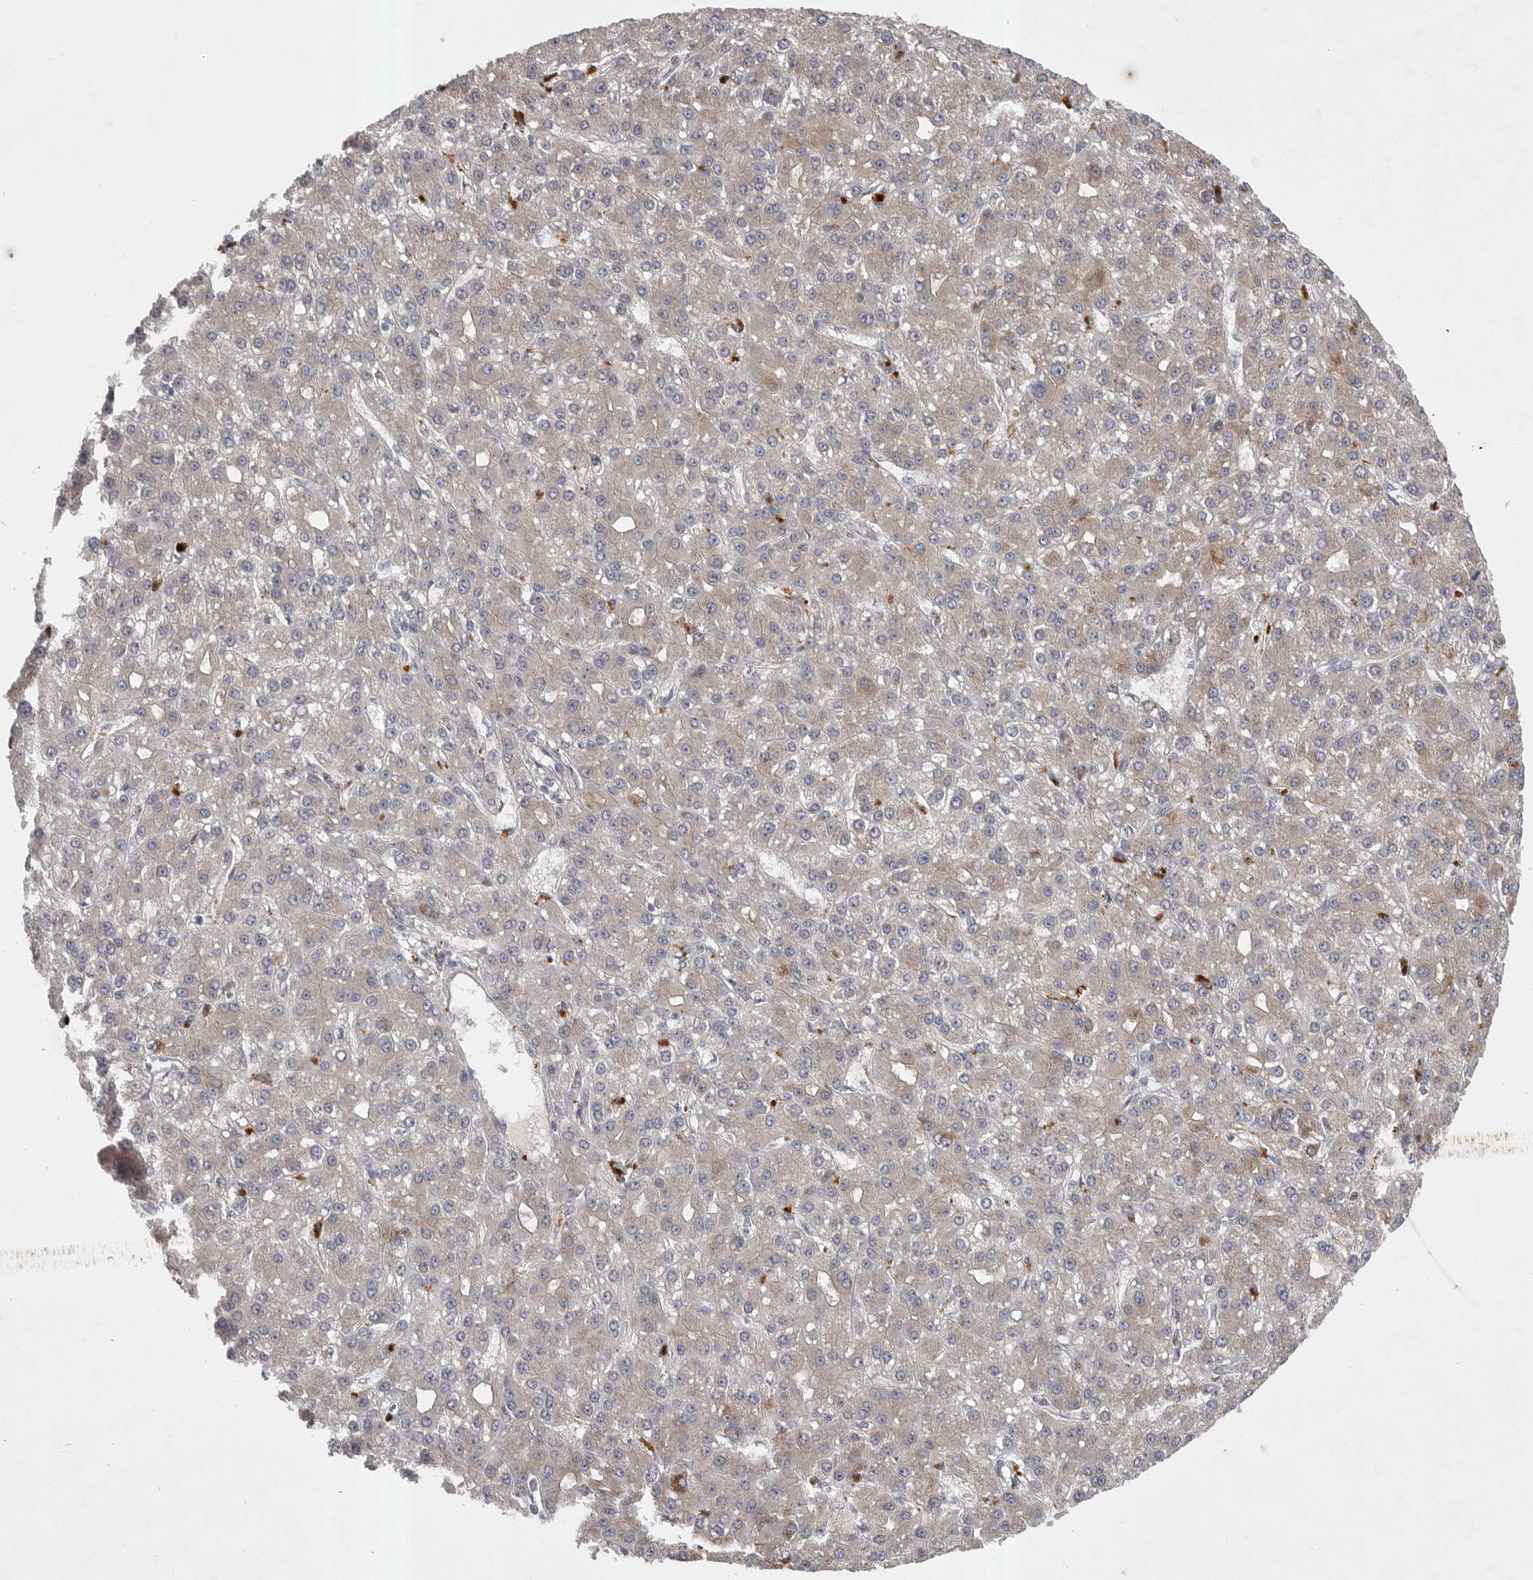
{"staining": {"intensity": "moderate", "quantity": "25%-75%", "location": "cytoplasmic/membranous"}, "tissue": "liver cancer", "cell_type": "Tumor cells", "image_type": "cancer", "snomed": [{"axis": "morphology", "description": "Carcinoma, Hepatocellular, NOS"}, {"axis": "topography", "description": "Liver"}], "caption": "Approximately 25%-75% of tumor cells in liver cancer (hepatocellular carcinoma) reveal moderate cytoplasmic/membranous protein expression as visualized by brown immunohistochemical staining.", "gene": "DHDDS", "patient": {"sex": "male", "age": 67}}